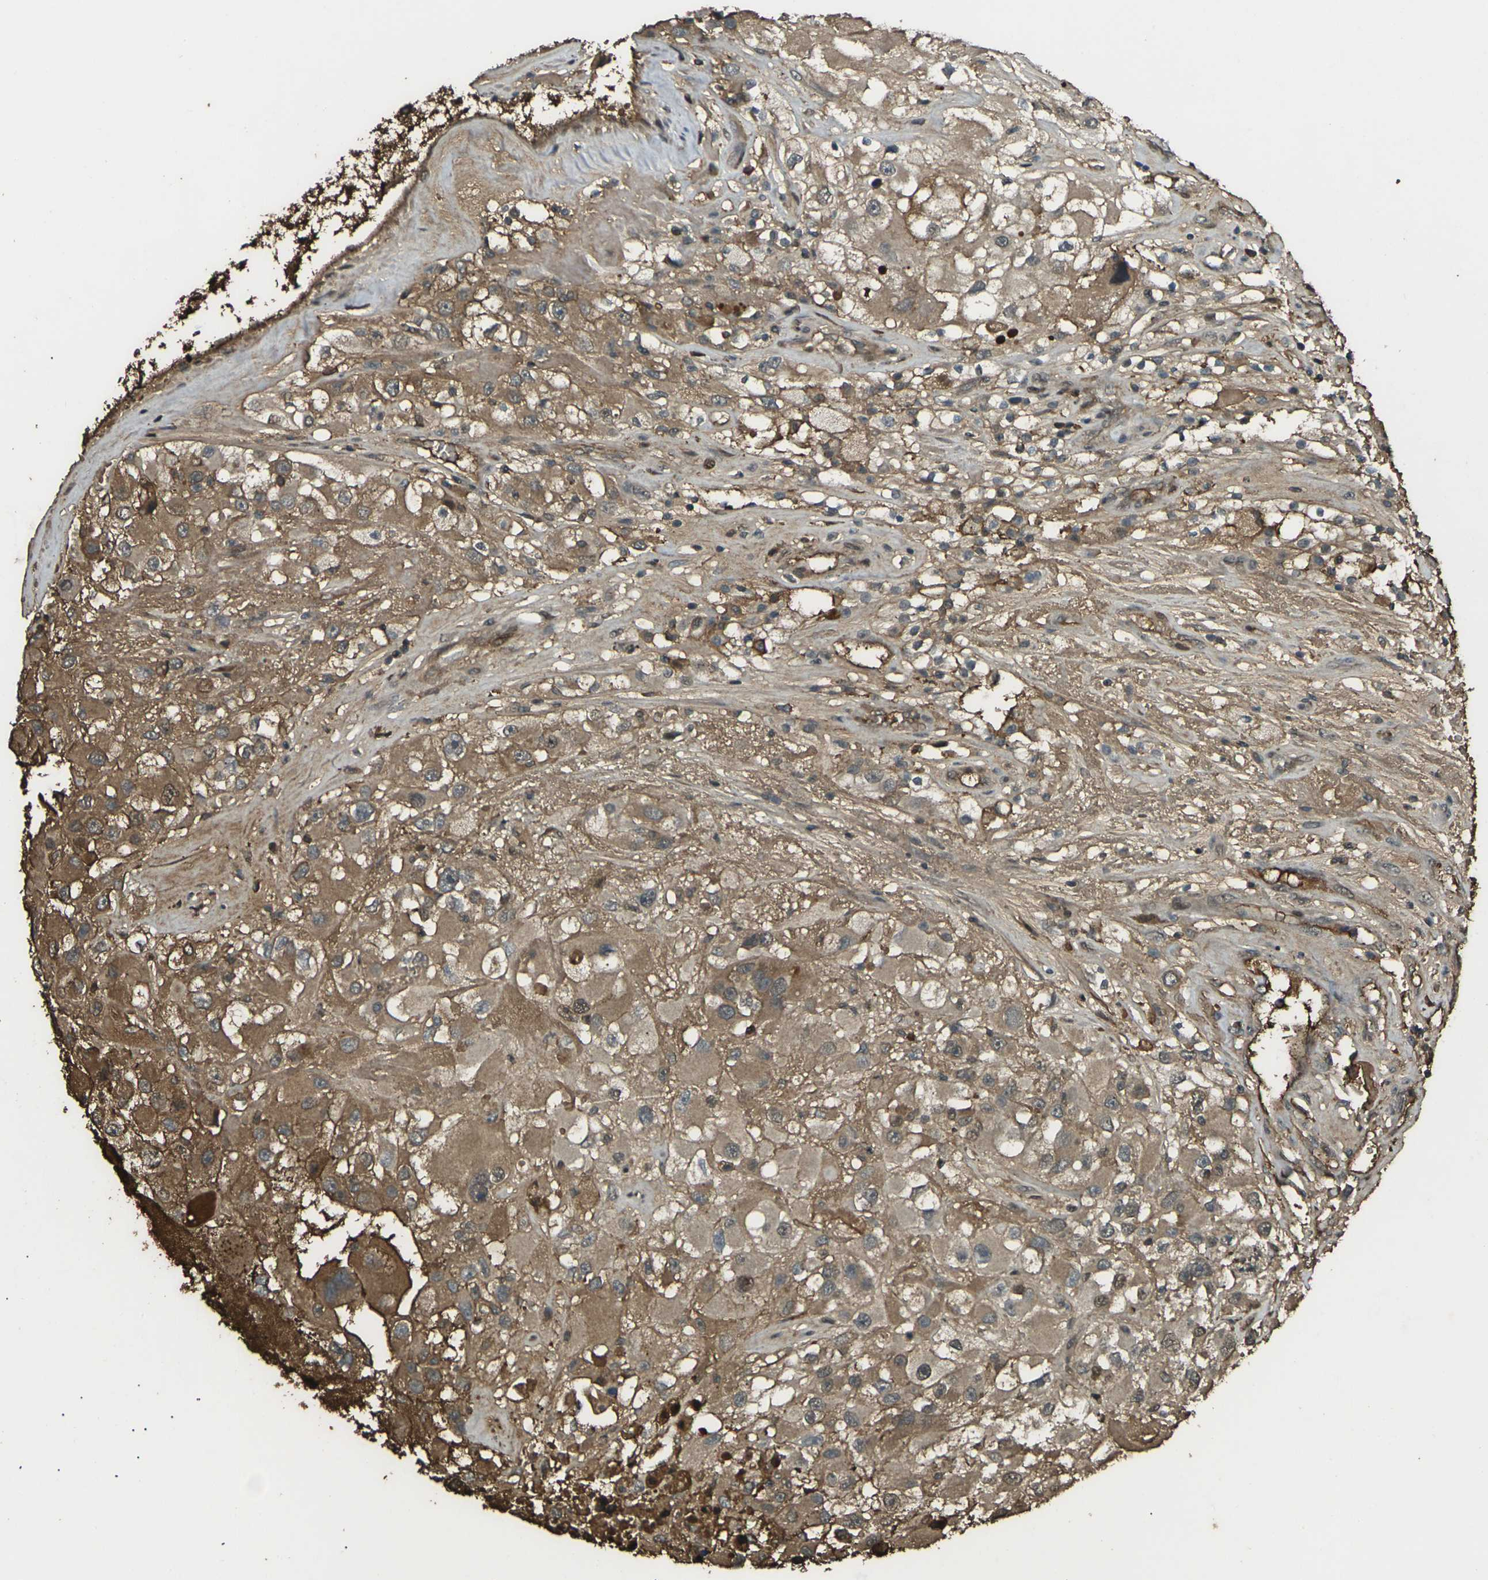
{"staining": {"intensity": "moderate", "quantity": ">75%", "location": "cytoplasmic/membranous"}, "tissue": "renal cancer", "cell_type": "Tumor cells", "image_type": "cancer", "snomed": [{"axis": "morphology", "description": "Adenocarcinoma, NOS"}, {"axis": "topography", "description": "Kidney"}], "caption": "Moderate cytoplasmic/membranous protein expression is appreciated in about >75% of tumor cells in renal cancer. Nuclei are stained in blue.", "gene": "CYP1B1", "patient": {"sex": "female", "age": 52}}